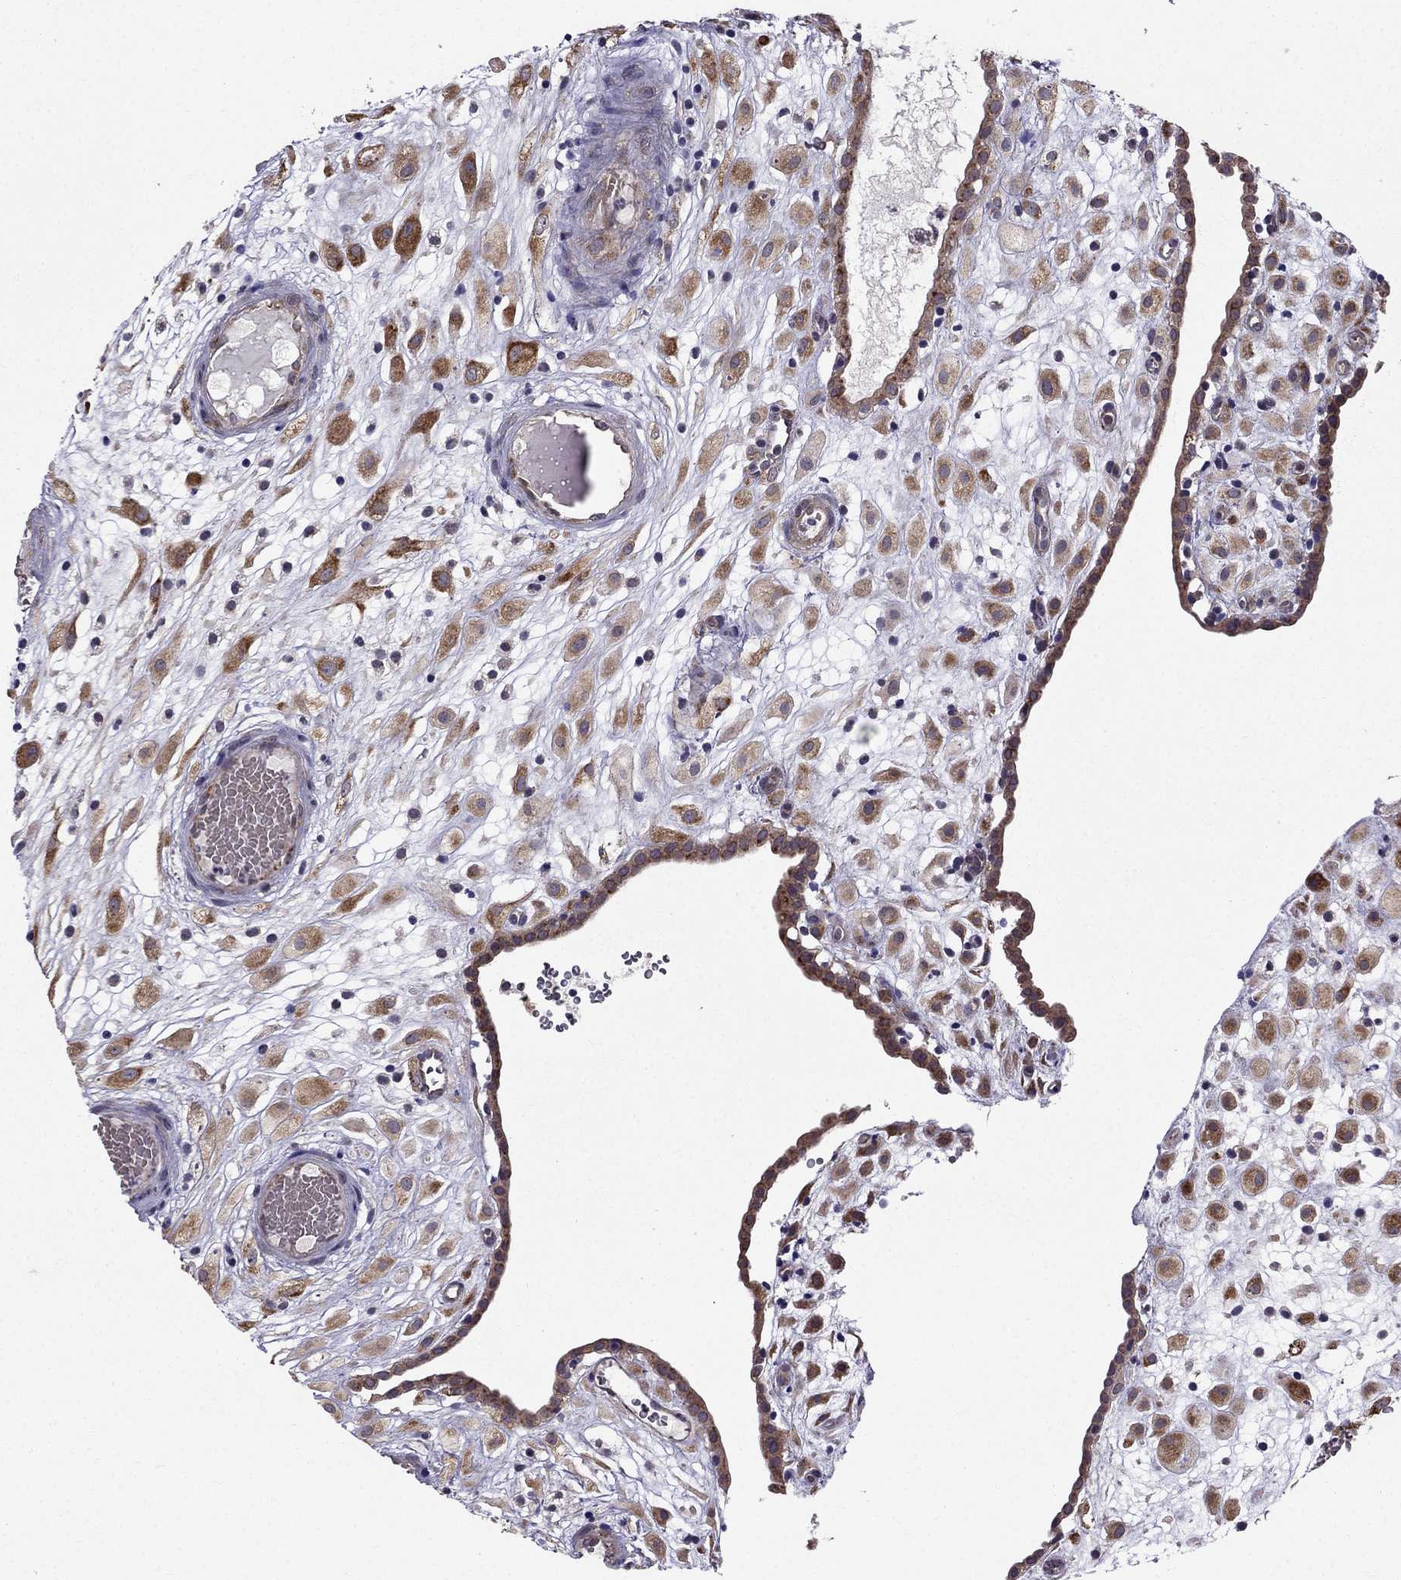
{"staining": {"intensity": "moderate", "quantity": ">75%", "location": "cytoplasmic/membranous"}, "tissue": "placenta", "cell_type": "Decidual cells", "image_type": "normal", "snomed": [{"axis": "morphology", "description": "Normal tissue, NOS"}, {"axis": "topography", "description": "Placenta"}], "caption": "This is a histology image of IHC staining of normal placenta, which shows moderate positivity in the cytoplasmic/membranous of decidual cells.", "gene": "ARHGEF28", "patient": {"sex": "female", "age": 24}}